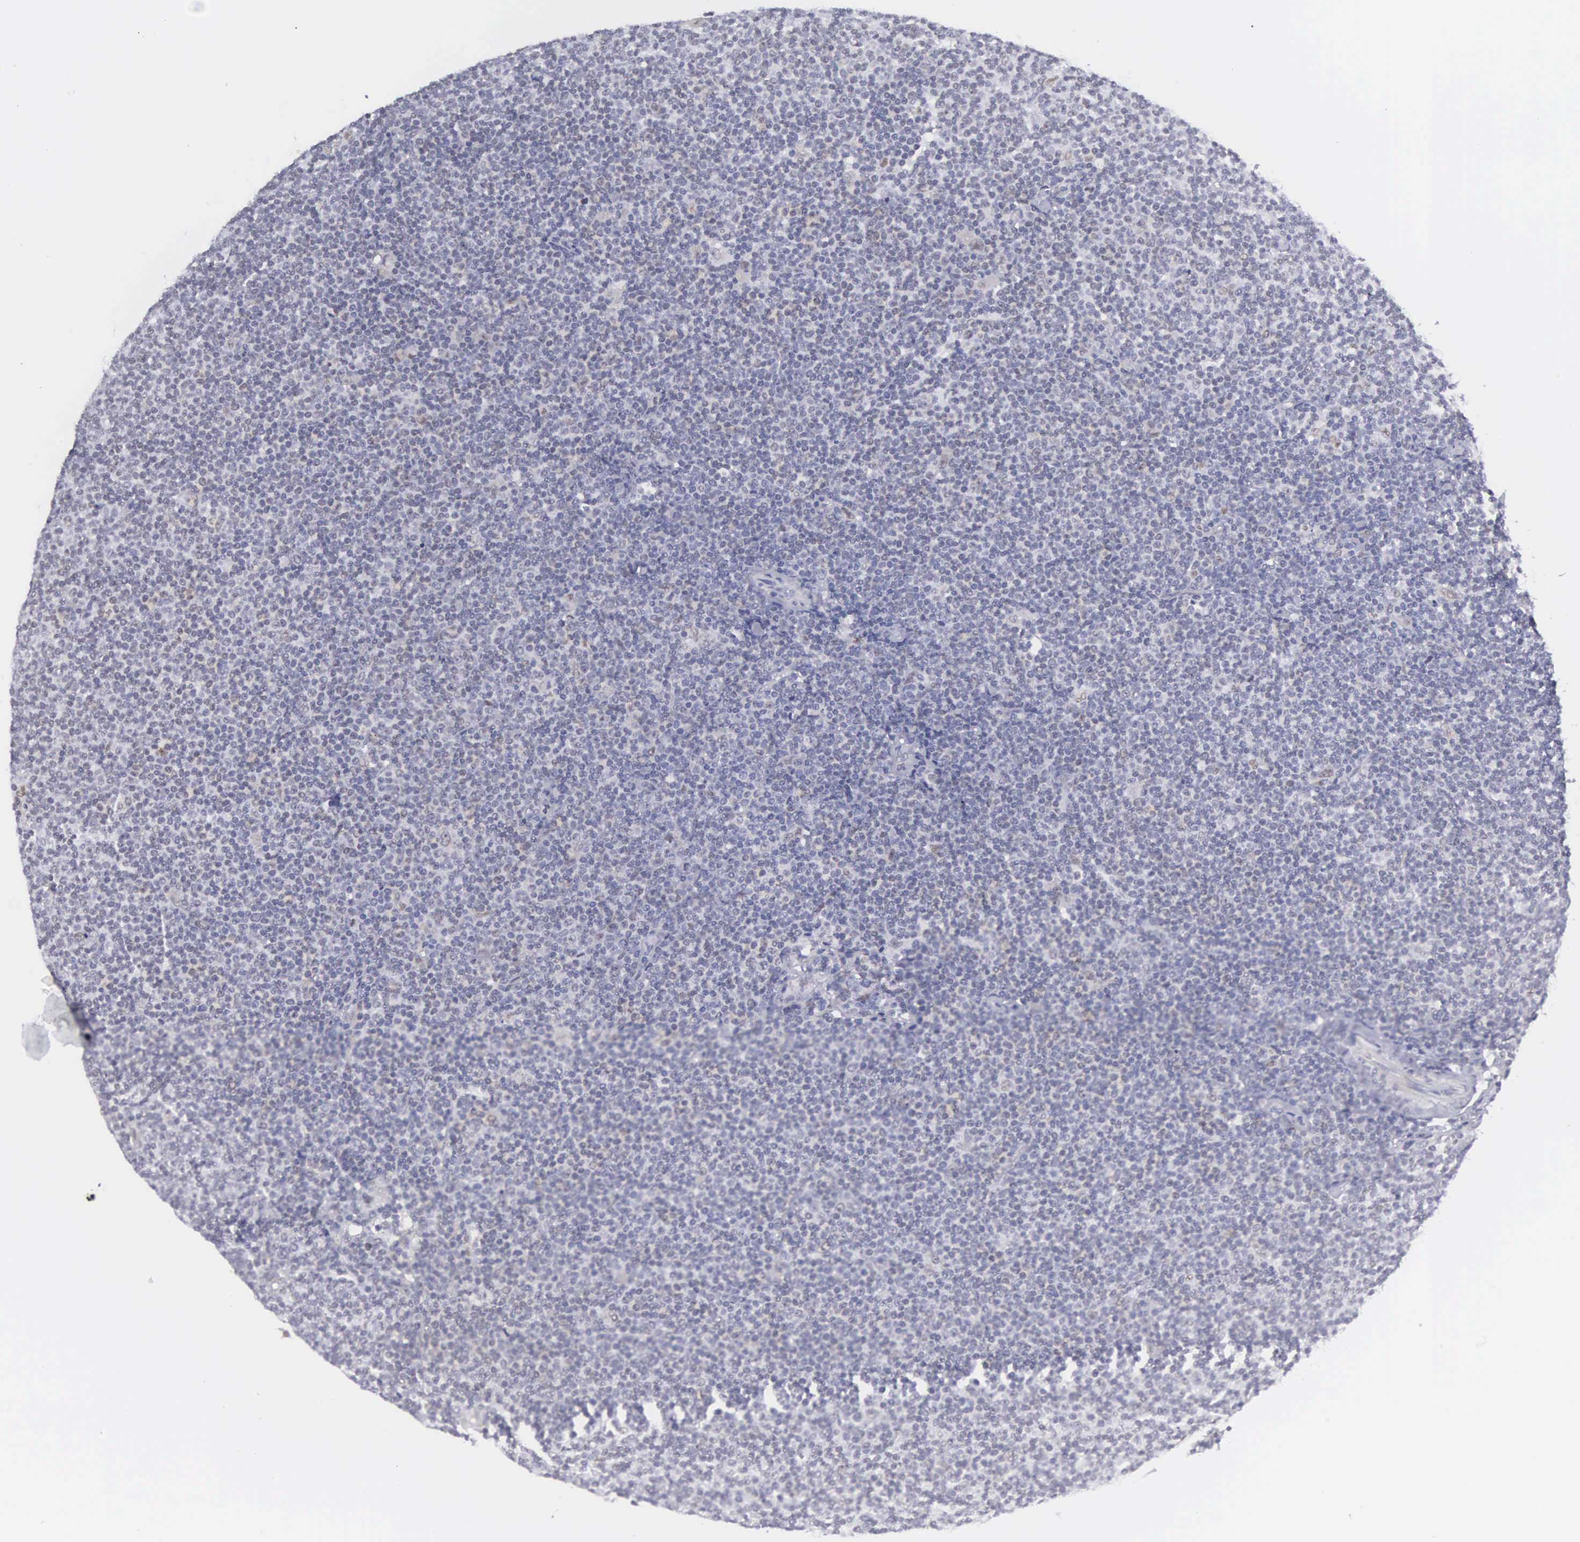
{"staining": {"intensity": "weak", "quantity": "<25%", "location": "nuclear"}, "tissue": "lymphoma", "cell_type": "Tumor cells", "image_type": "cancer", "snomed": [{"axis": "morphology", "description": "Malignant lymphoma, non-Hodgkin's type, Low grade"}, {"axis": "topography", "description": "Lymph node"}], "caption": "This is an immunohistochemistry histopathology image of malignant lymphoma, non-Hodgkin's type (low-grade). There is no expression in tumor cells.", "gene": "ETV6", "patient": {"sex": "male", "age": 65}}